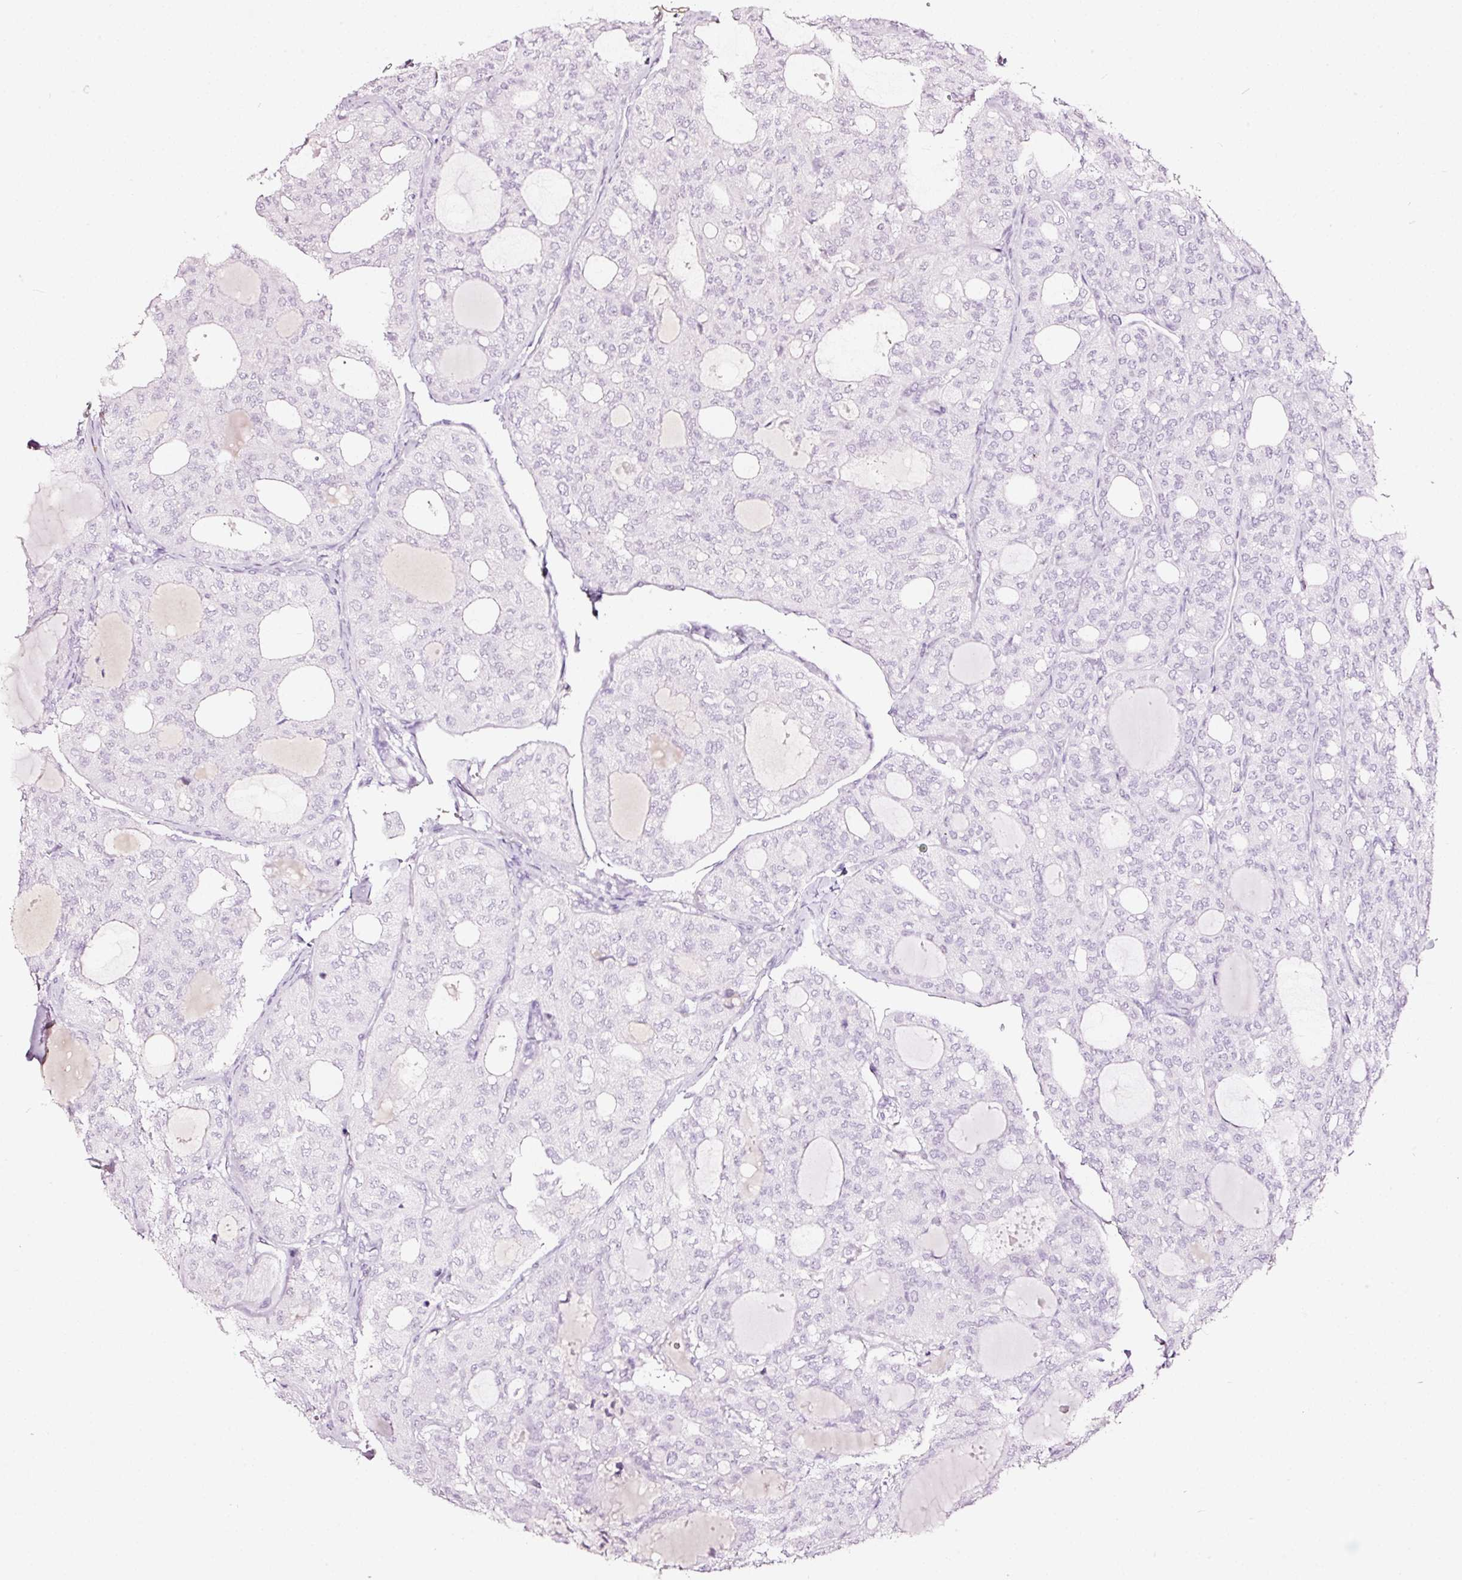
{"staining": {"intensity": "negative", "quantity": "none", "location": "none"}, "tissue": "thyroid cancer", "cell_type": "Tumor cells", "image_type": "cancer", "snomed": [{"axis": "morphology", "description": "Follicular adenoma carcinoma, NOS"}, {"axis": "topography", "description": "Thyroid gland"}], "caption": "Thyroid follicular adenoma carcinoma was stained to show a protein in brown. There is no significant staining in tumor cells.", "gene": "LAMP3", "patient": {"sex": "male", "age": 75}}